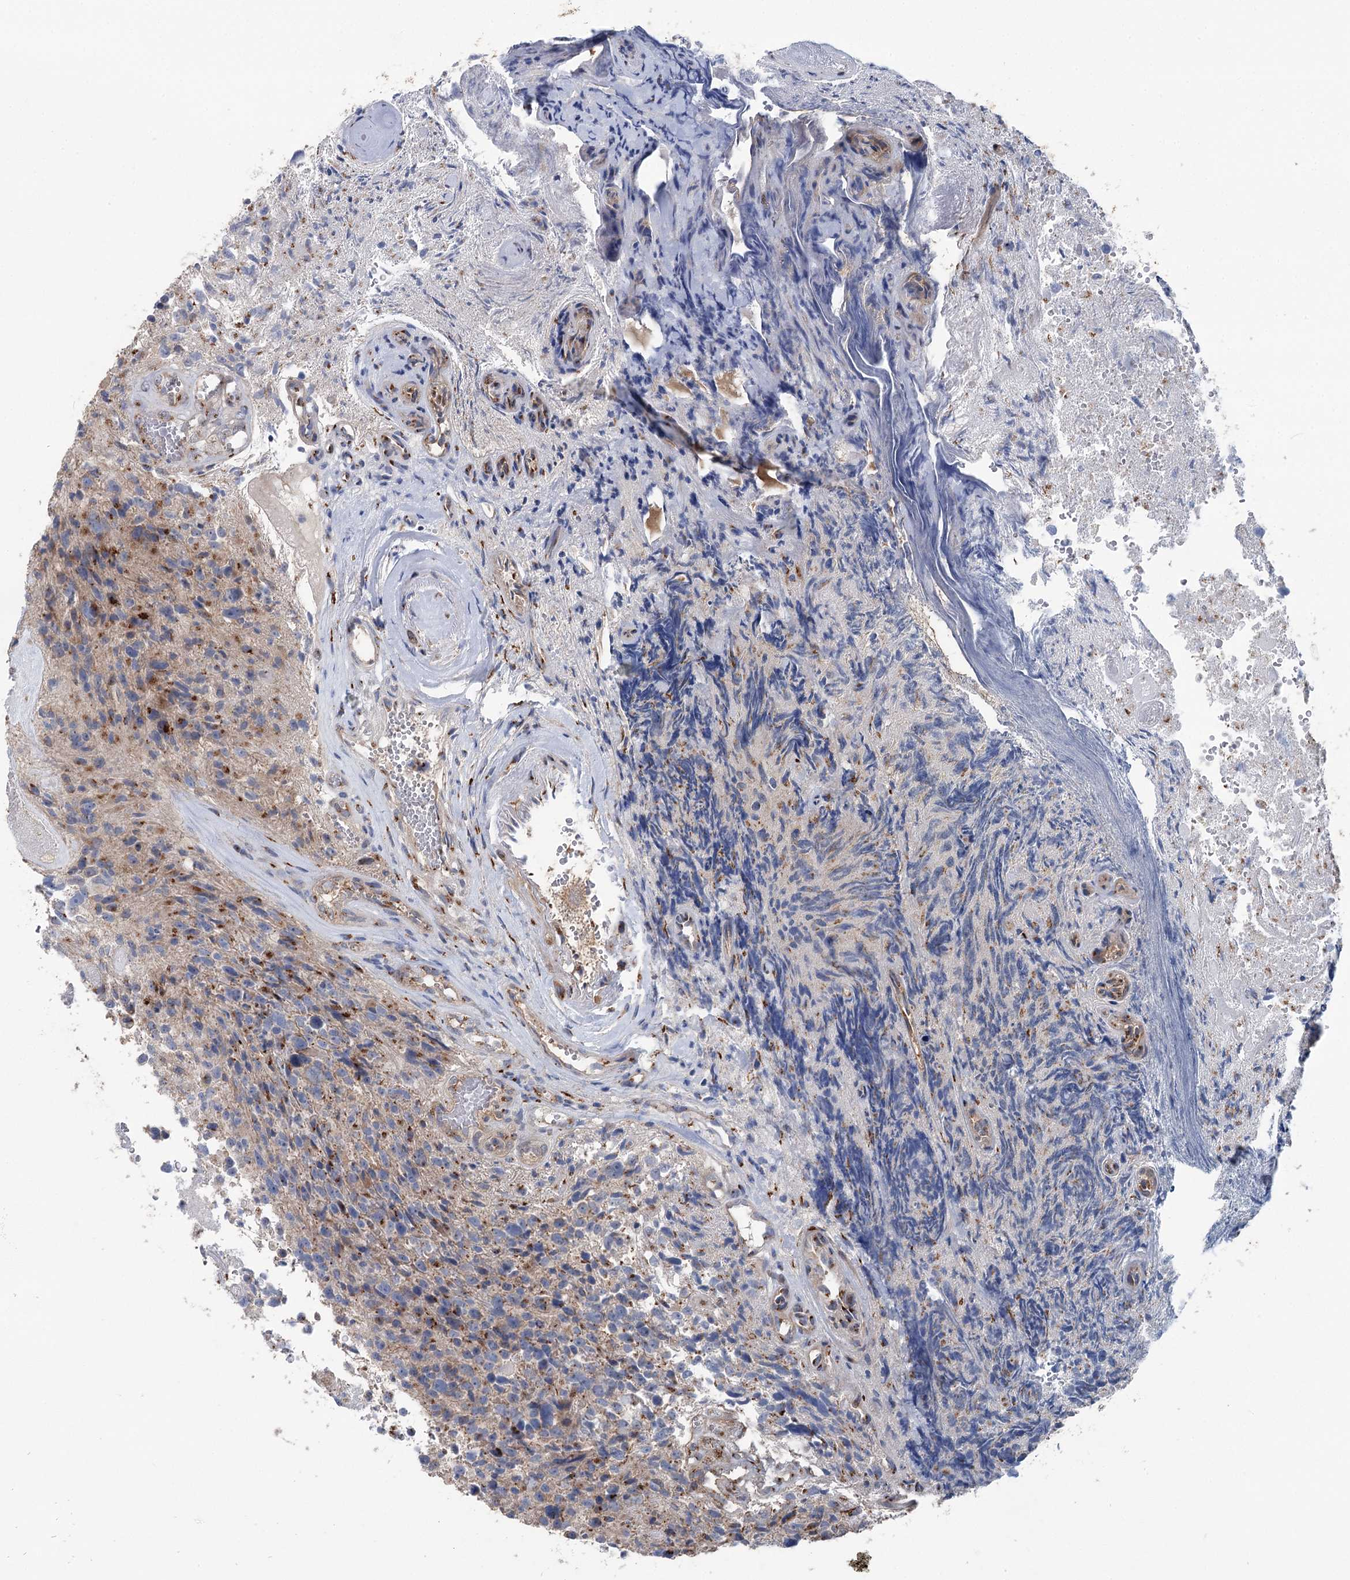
{"staining": {"intensity": "moderate", "quantity": "<25%", "location": "cytoplasmic/membranous"}, "tissue": "glioma", "cell_type": "Tumor cells", "image_type": "cancer", "snomed": [{"axis": "morphology", "description": "Glioma, malignant, High grade"}, {"axis": "topography", "description": "Brain"}], "caption": "DAB immunohistochemical staining of human glioma shows moderate cytoplasmic/membranous protein positivity in approximately <25% of tumor cells.", "gene": "ITIH5", "patient": {"sex": "male", "age": 69}}